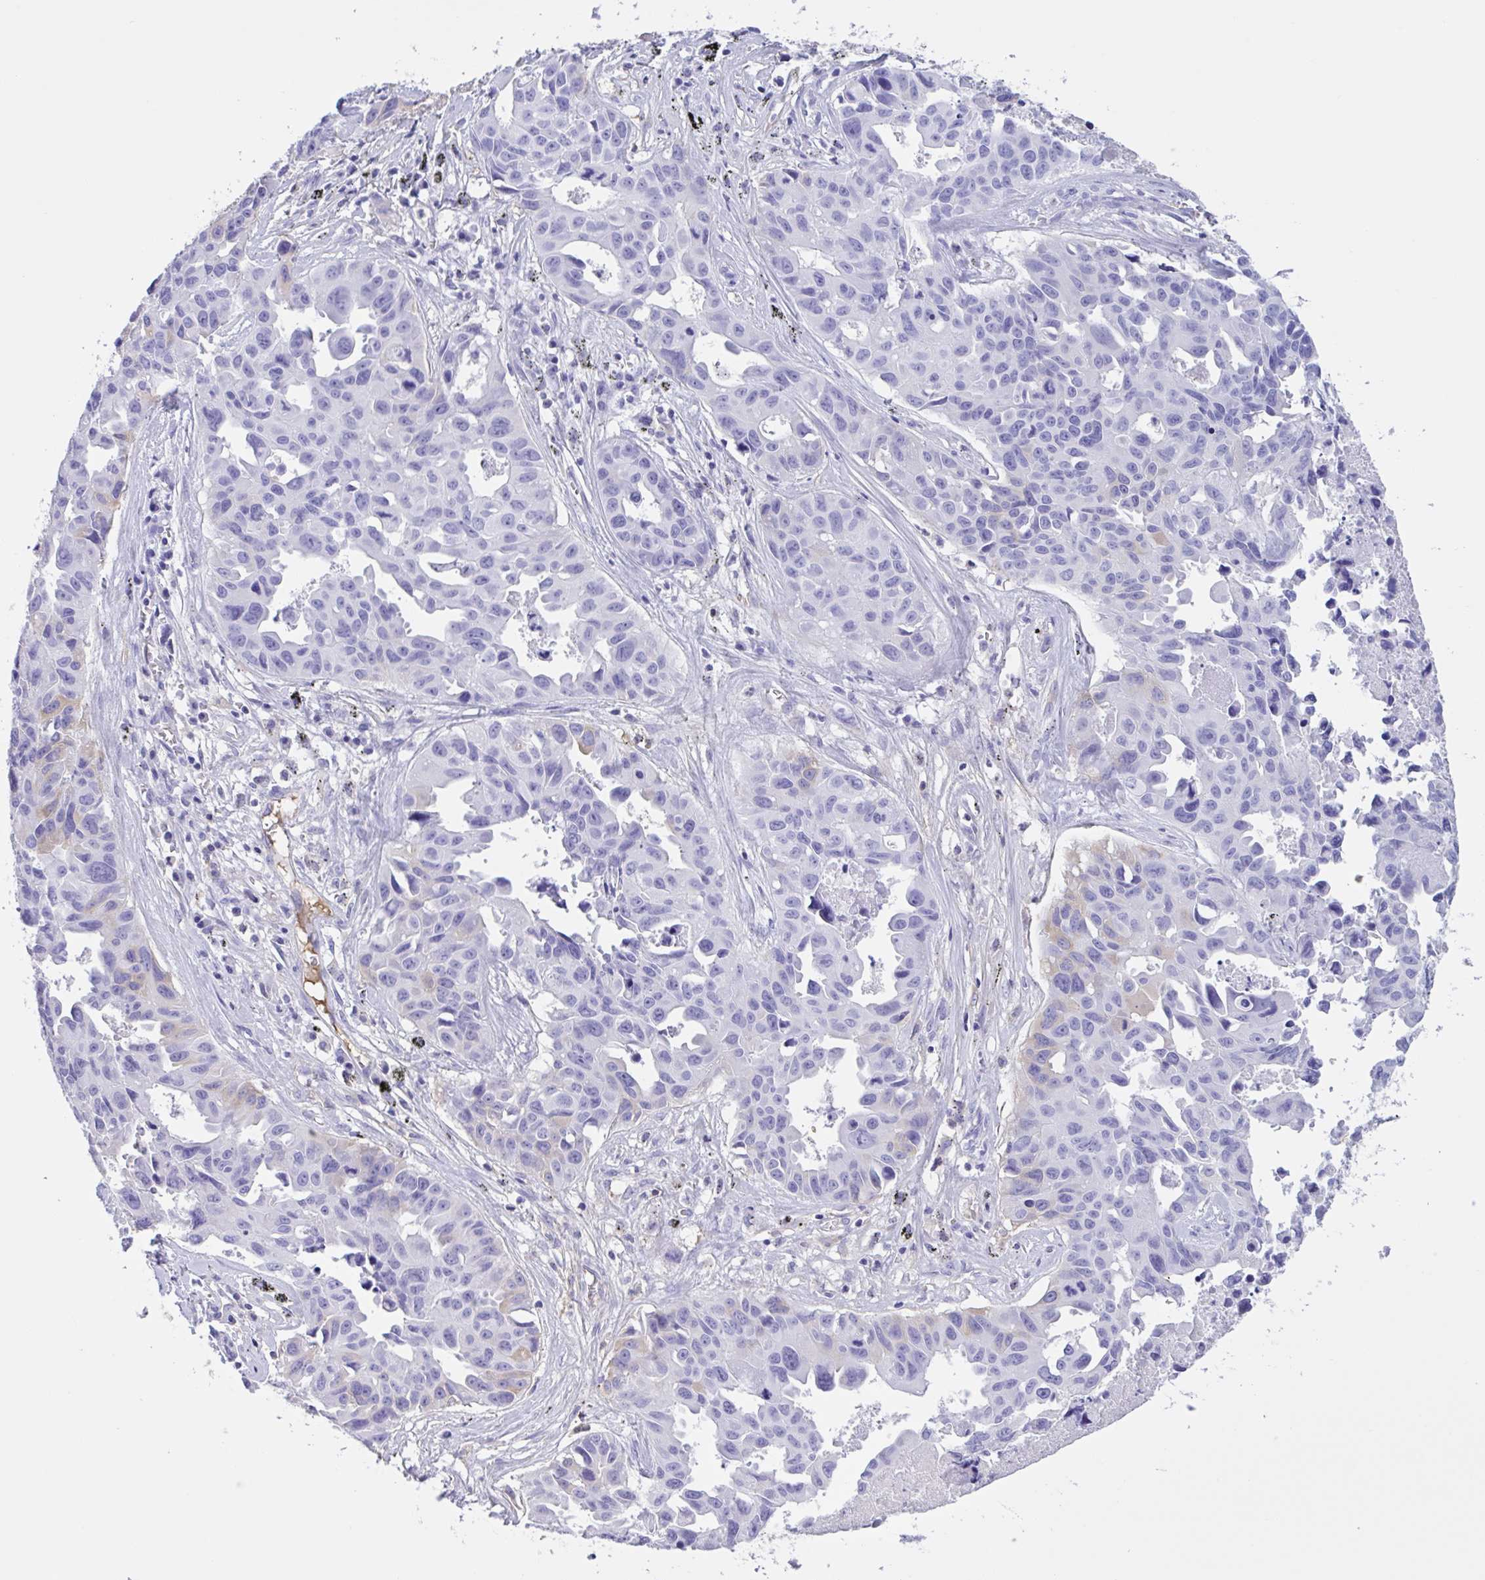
{"staining": {"intensity": "weak", "quantity": "<25%", "location": "cytoplasmic/membranous"}, "tissue": "lung cancer", "cell_type": "Tumor cells", "image_type": "cancer", "snomed": [{"axis": "morphology", "description": "Adenocarcinoma, NOS"}, {"axis": "topography", "description": "Lymph node"}, {"axis": "topography", "description": "Lung"}], "caption": "The photomicrograph displays no significant staining in tumor cells of lung adenocarcinoma.", "gene": "LARGE2", "patient": {"sex": "male", "age": 64}}